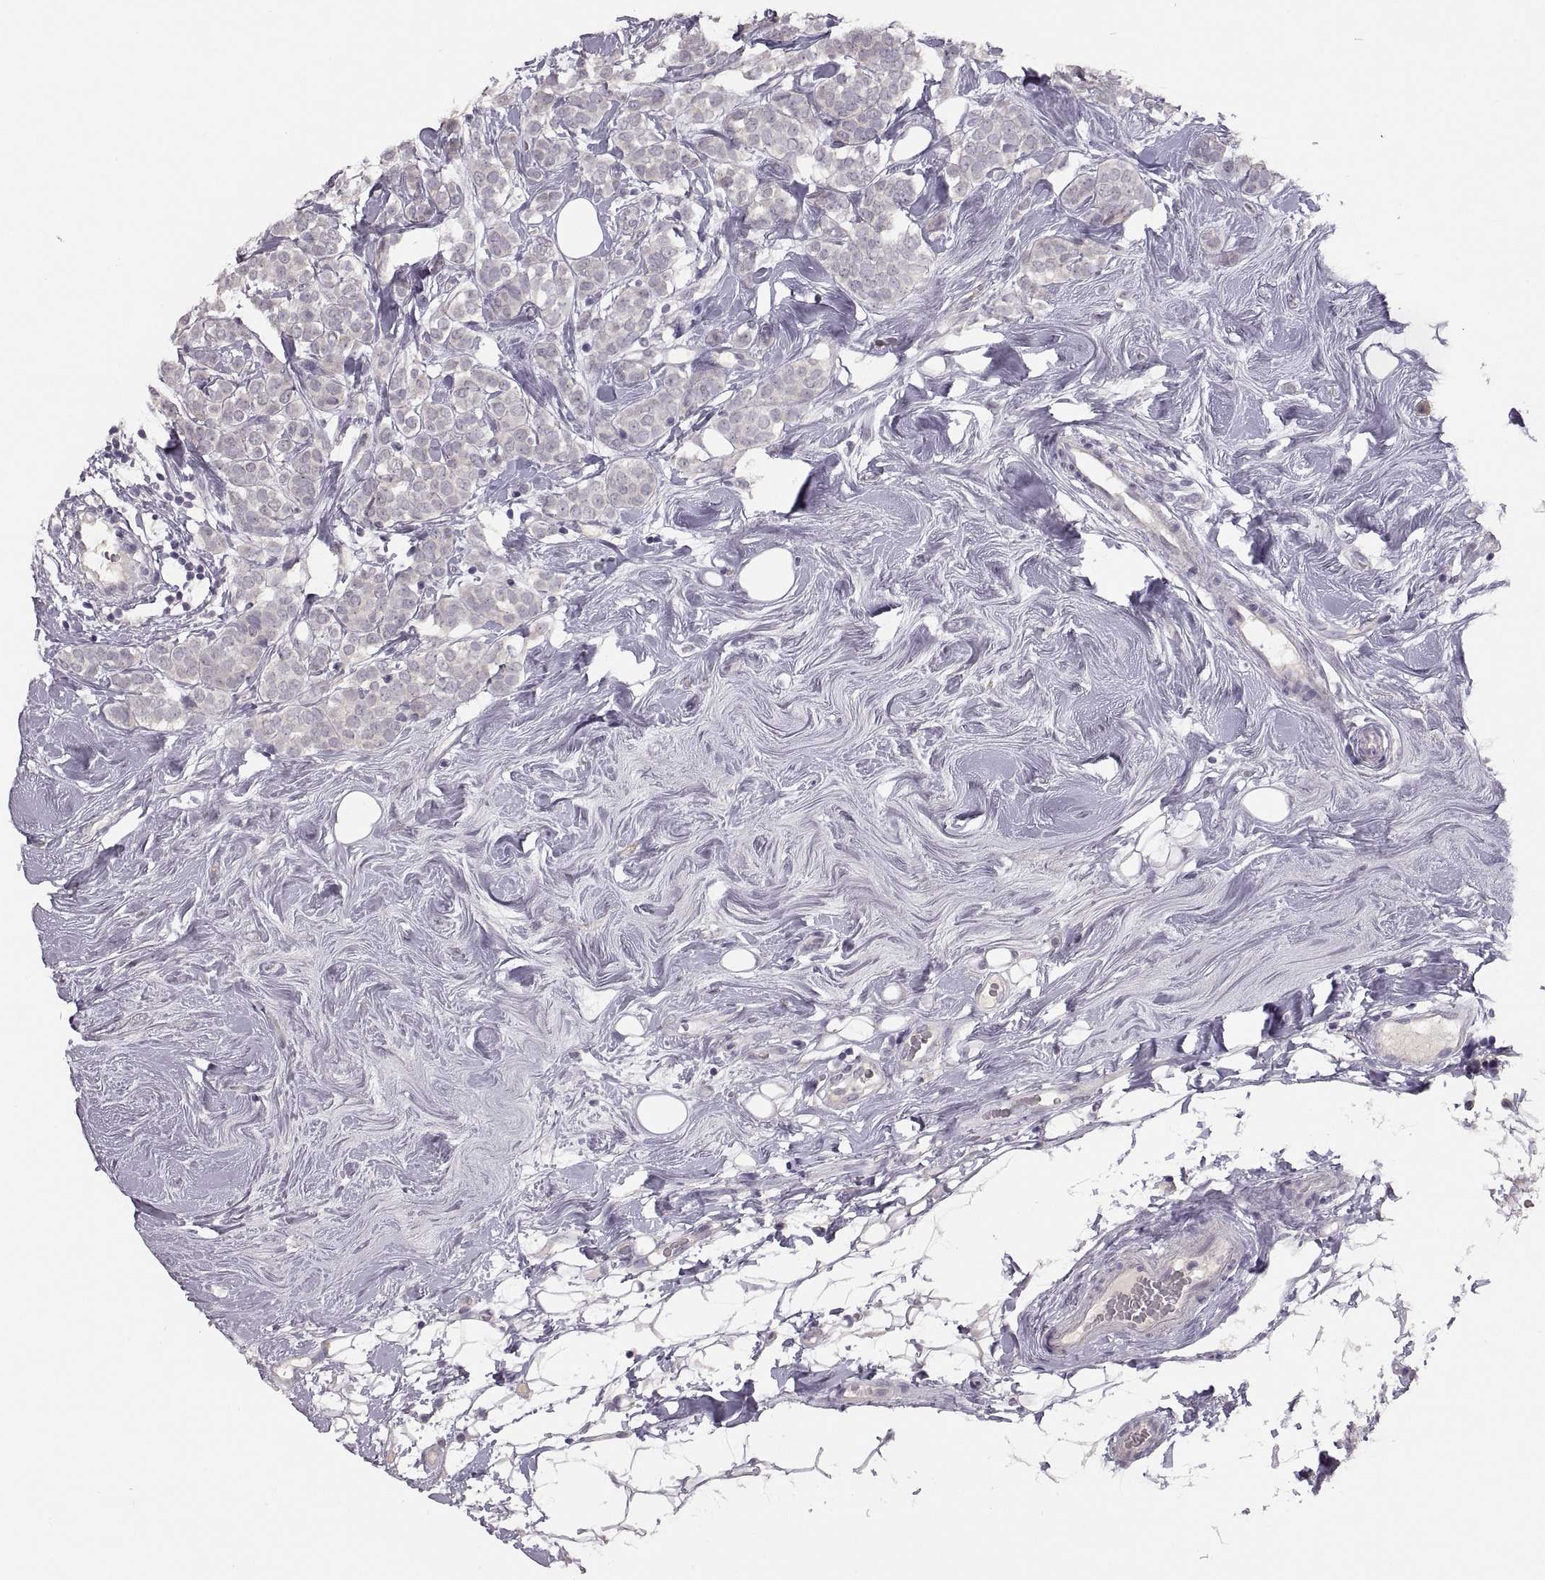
{"staining": {"intensity": "negative", "quantity": "none", "location": "none"}, "tissue": "breast cancer", "cell_type": "Tumor cells", "image_type": "cancer", "snomed": [{"axis": "morphology", "description": "Lobular carcinoma"}, {"axis": "topography", "description": "Breast"}], "caption": "This is an IHC histopathology image of breast cancer (lobular carcinoma). There is no staining in tumor cells.", "gene": "CDH2", "patient": {"sex": "female", "age": 49}}